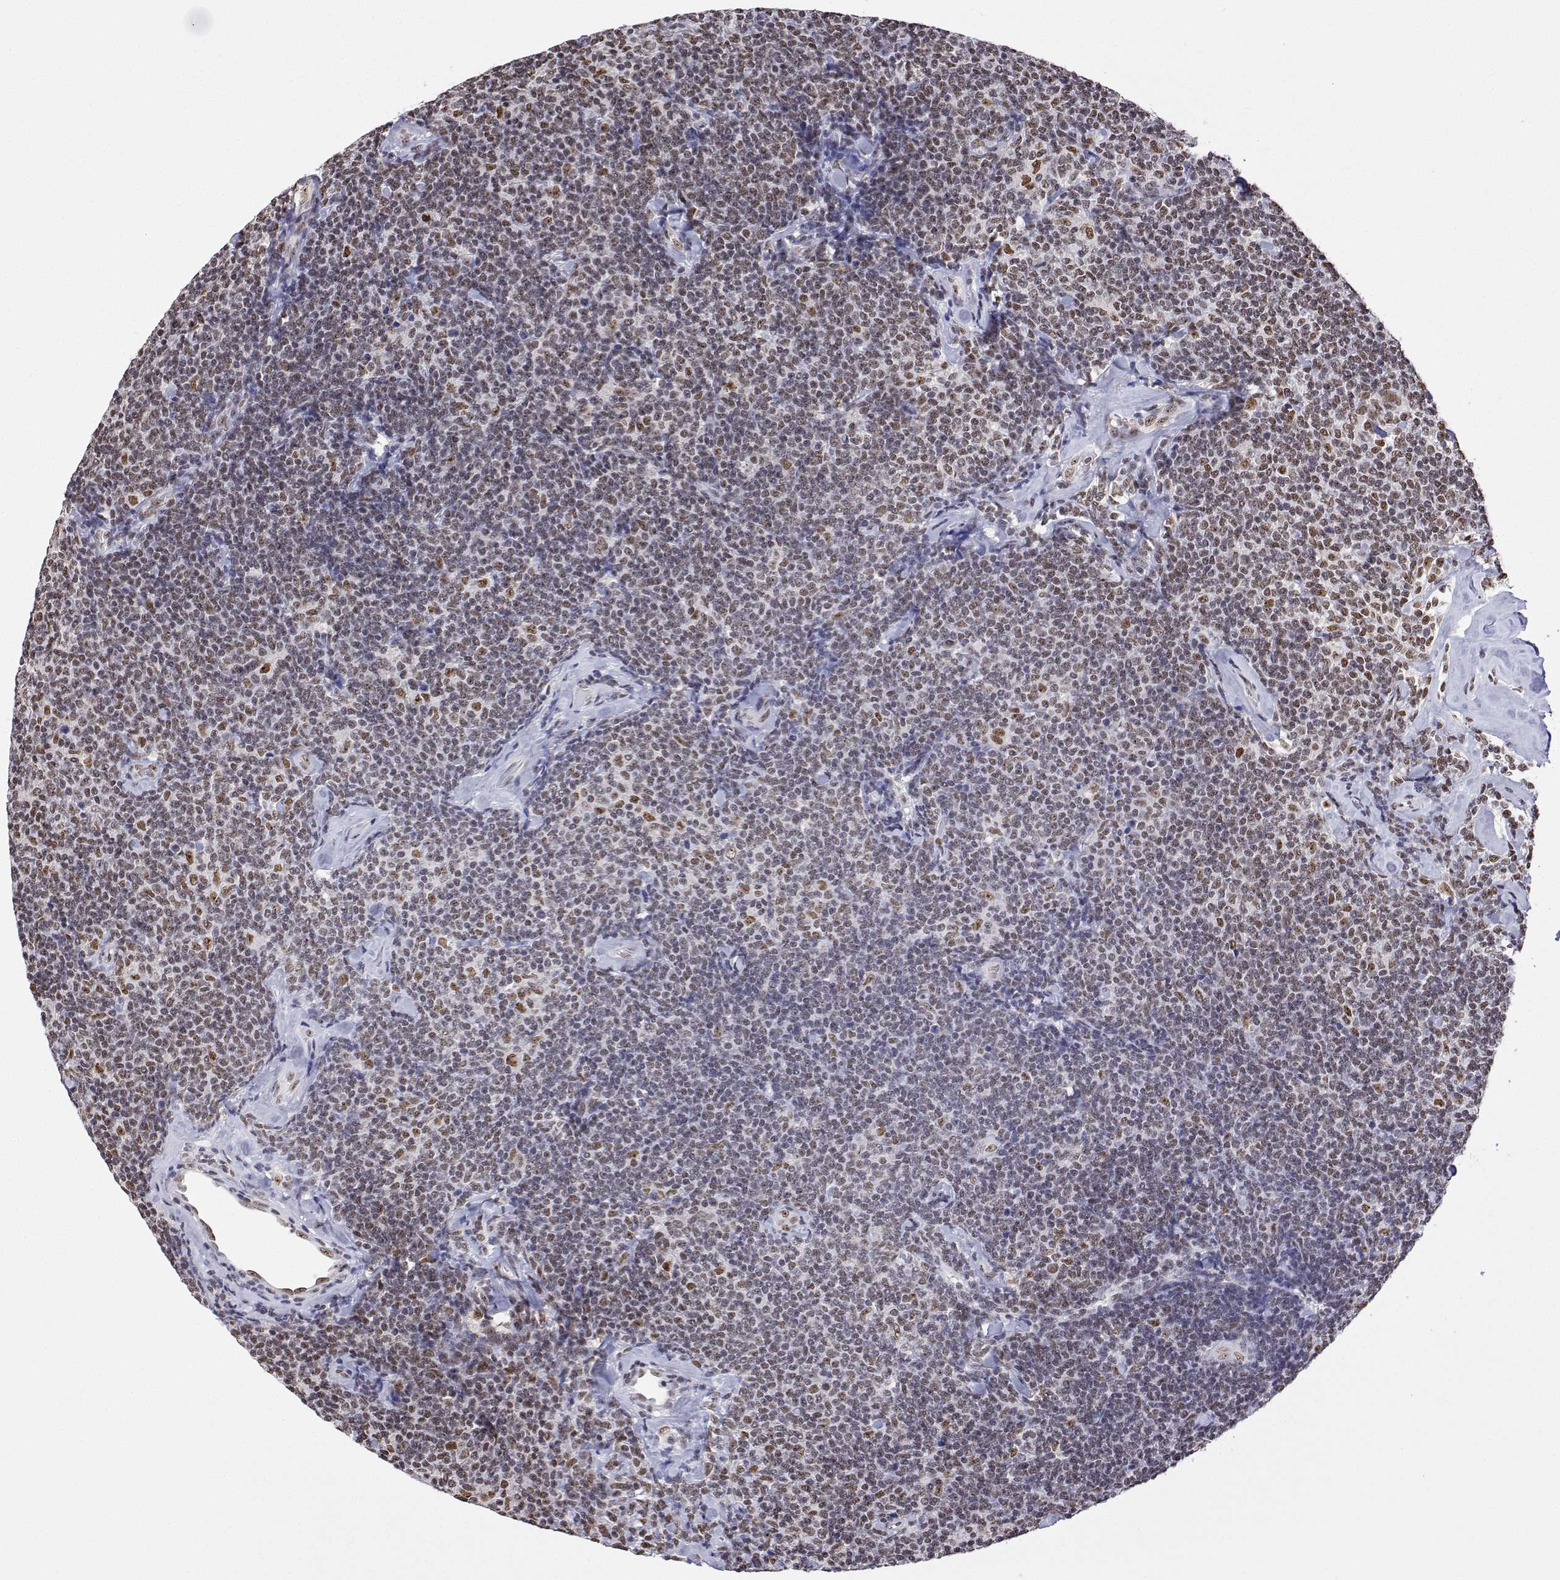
{"staining": {"intensity": "weak", "quantity": "25%-75%", "location": "nuclear"}, "tissue": "lymphoma", "cell_type": "Tumor cells", "image_type": "cancer", "snomed": [{"axis": "morphology", "description": "Malignant lymphoma, non-Hodgkin's type, Low grade"}, {"axis": "topography", "description": "Lymph node"}], "caption": "A low amount of weak nuclear positivity is identified in about 25%-75% of tumor cells in malignant lymphoma, non-Hodgkin's type (low-grade) tissue.", "gene": "ADAR", "patient": {"sex": "female", "age": 56}}